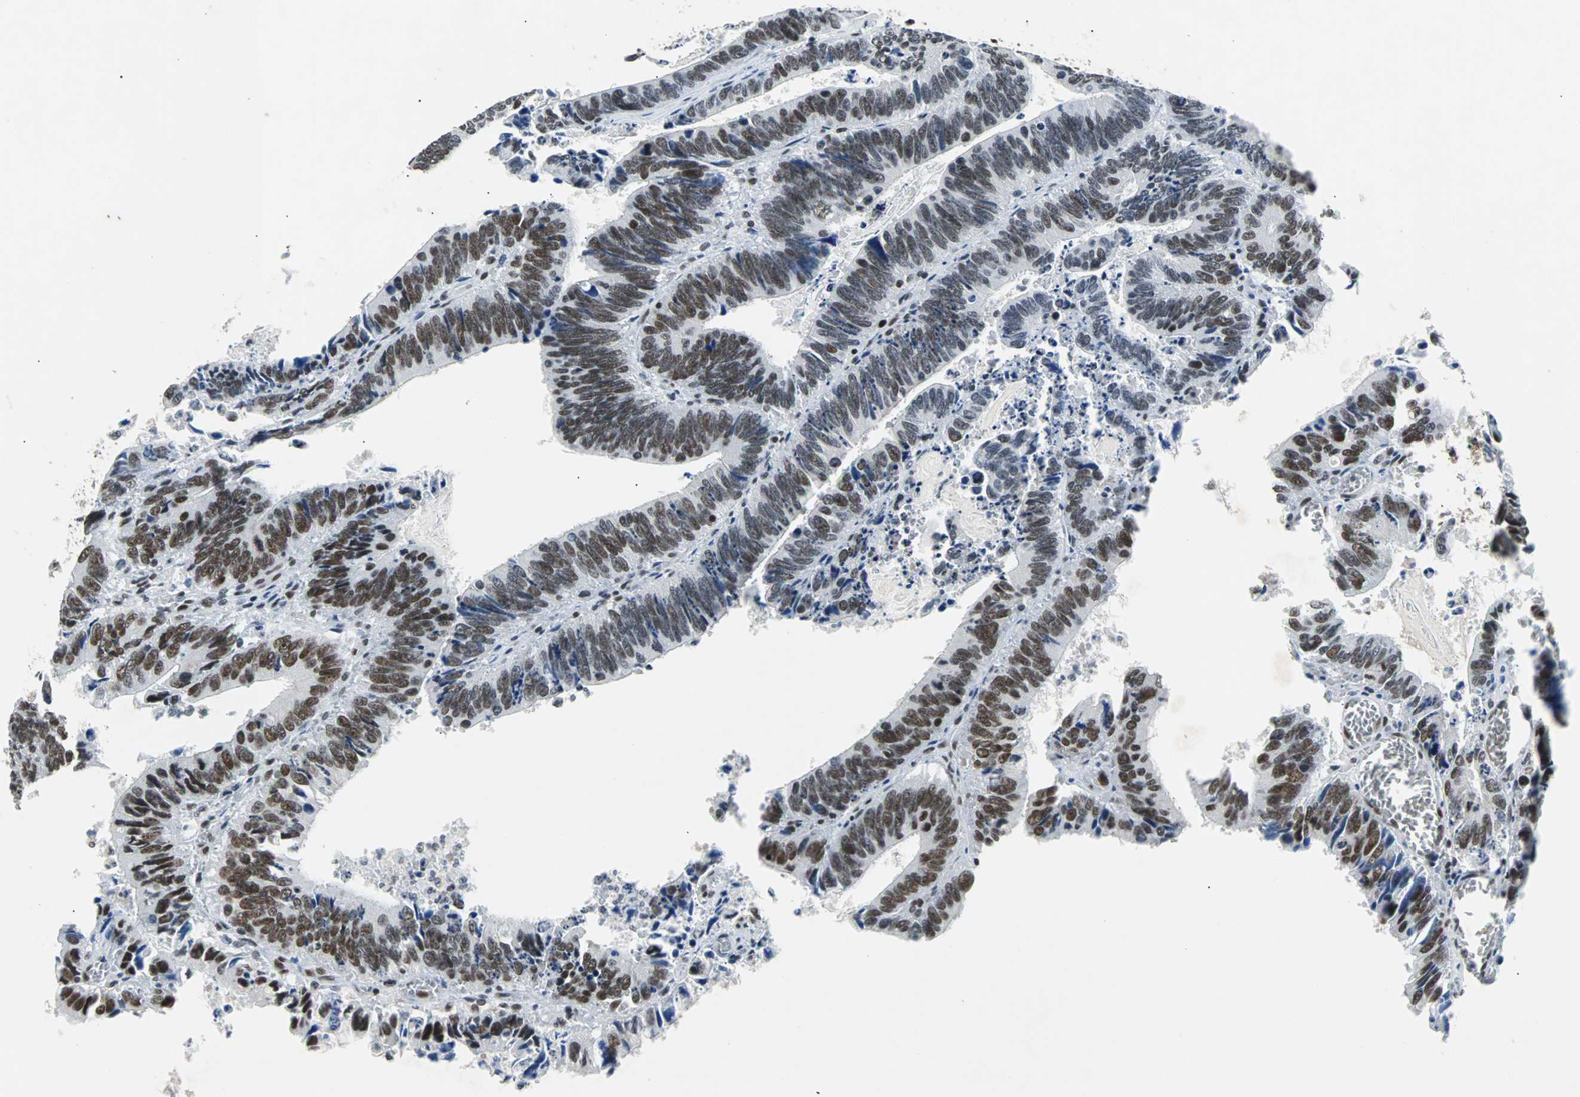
{"staining": {"intensity": "moderate", "quantity": "25%-75%", "location": "nuclear"}, "tissue": "colorectal cancer", "cell_type": "Tumor cells", "image_type": "cancer", "snomed": [{"axis": "morphology", "description": "Adenocarcinoma, NOS"}, {"axis": "topography", "description": "Colon"}], "caption": "An image of human colorectal adenocarcinoma stained for a protein reveals moderate nuclear brown staining in tumor cells.", "gene": "GATAD2A", "patient": {"sex": "male", "age": 72}}